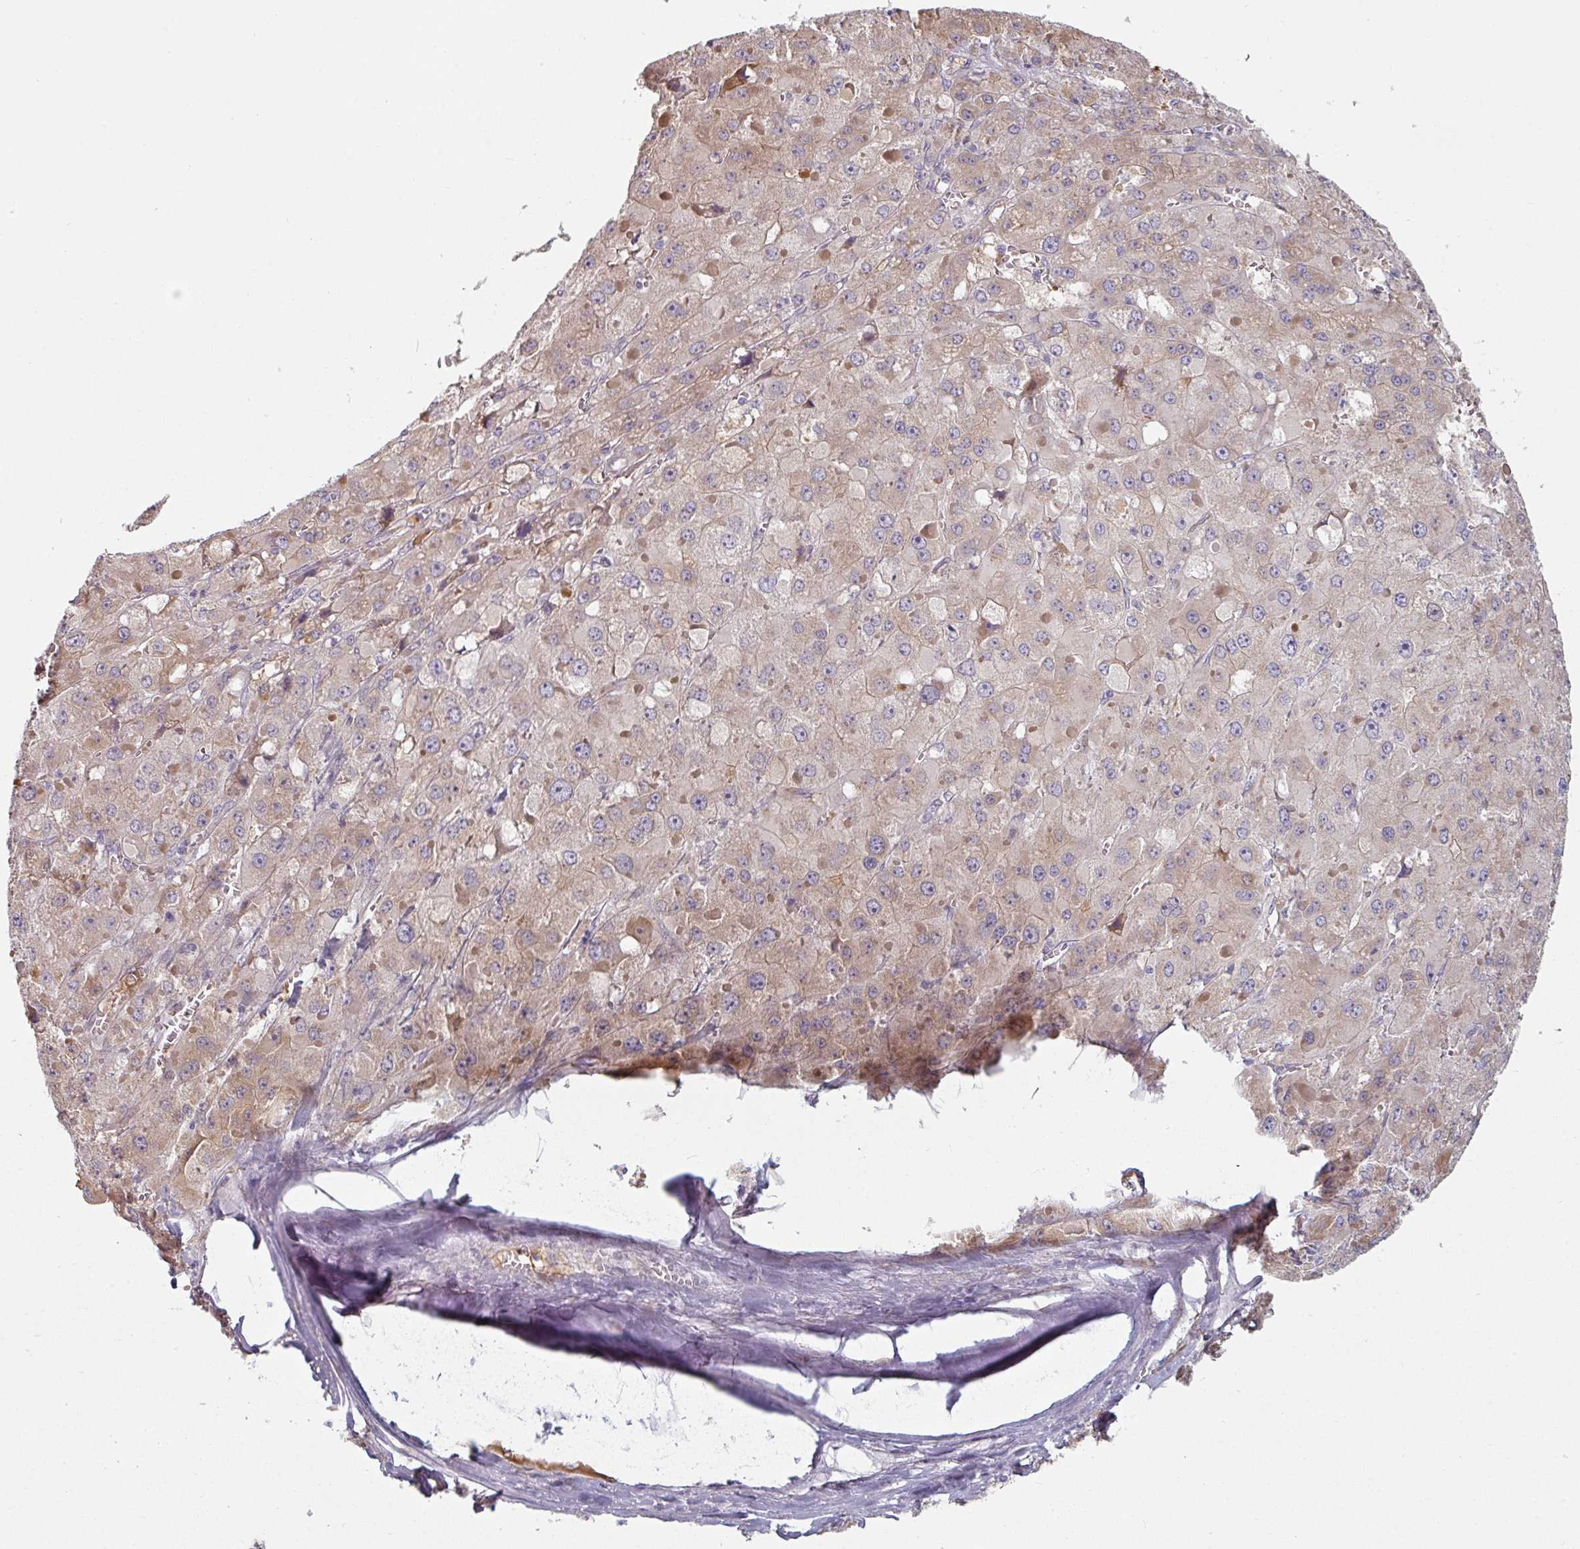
{"staining": {"intensity": "moderate", "quantity": "<25%", "location": "cytoplasmic/membranous"}, "tissue": "liver cancer", "cell_type": "Tumor cells", "image_type": "cancer", "snomed": [{"axis": "morphology", "description": "Carcinoma, Hepatocellular, NOS"}, {"axis": "topography", "description": "Liver"}], "caption": "Immunohistochemistry image of human hepatocellular carcinoma (liver) stained for a protein (brown), which shows low levels of moderate cytoplasmic/membranous staining in approximately <25% of tumor cells.", "gene": "CEP78", "patient": {"sex": "female", "age": 73}}